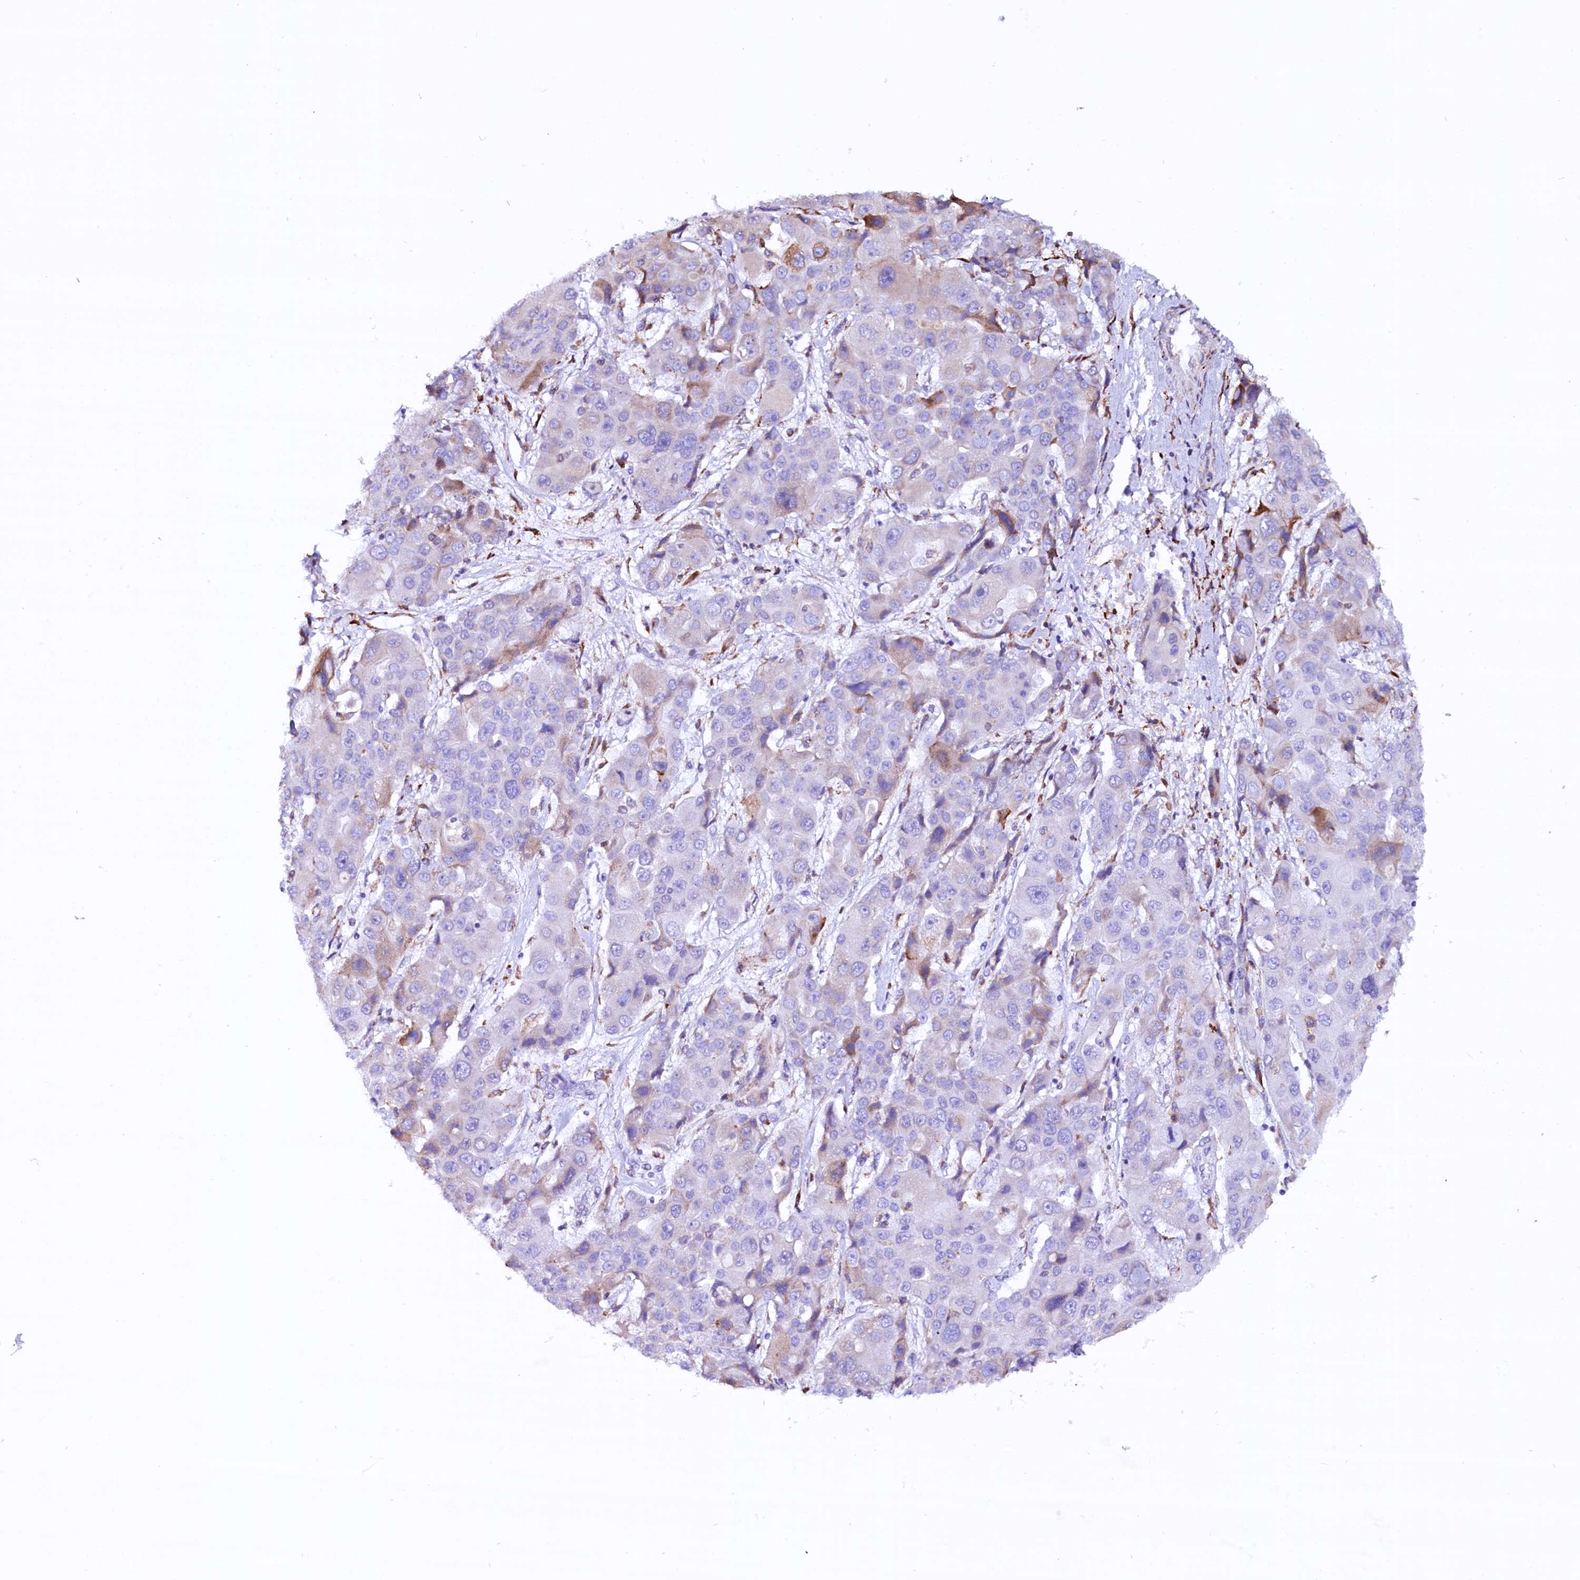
{"staining": {"intensity": "weak", "quantity": "<25%", "location": "cytoplasmic/membranous"}, "tissue": "liver cancer", "cell_type": "Tumor cells", "image_type": "cancer", "snomed": [{"axis": "morphology", "description": "Cholangiocarcinoma"}, {"axis": "topography", "description": "Liver"}], "caption": "There is no significant expression in tumor cells of liver cancer.", "gene": "CMTR2", "patient": {"sex": "male", "age": 67}}